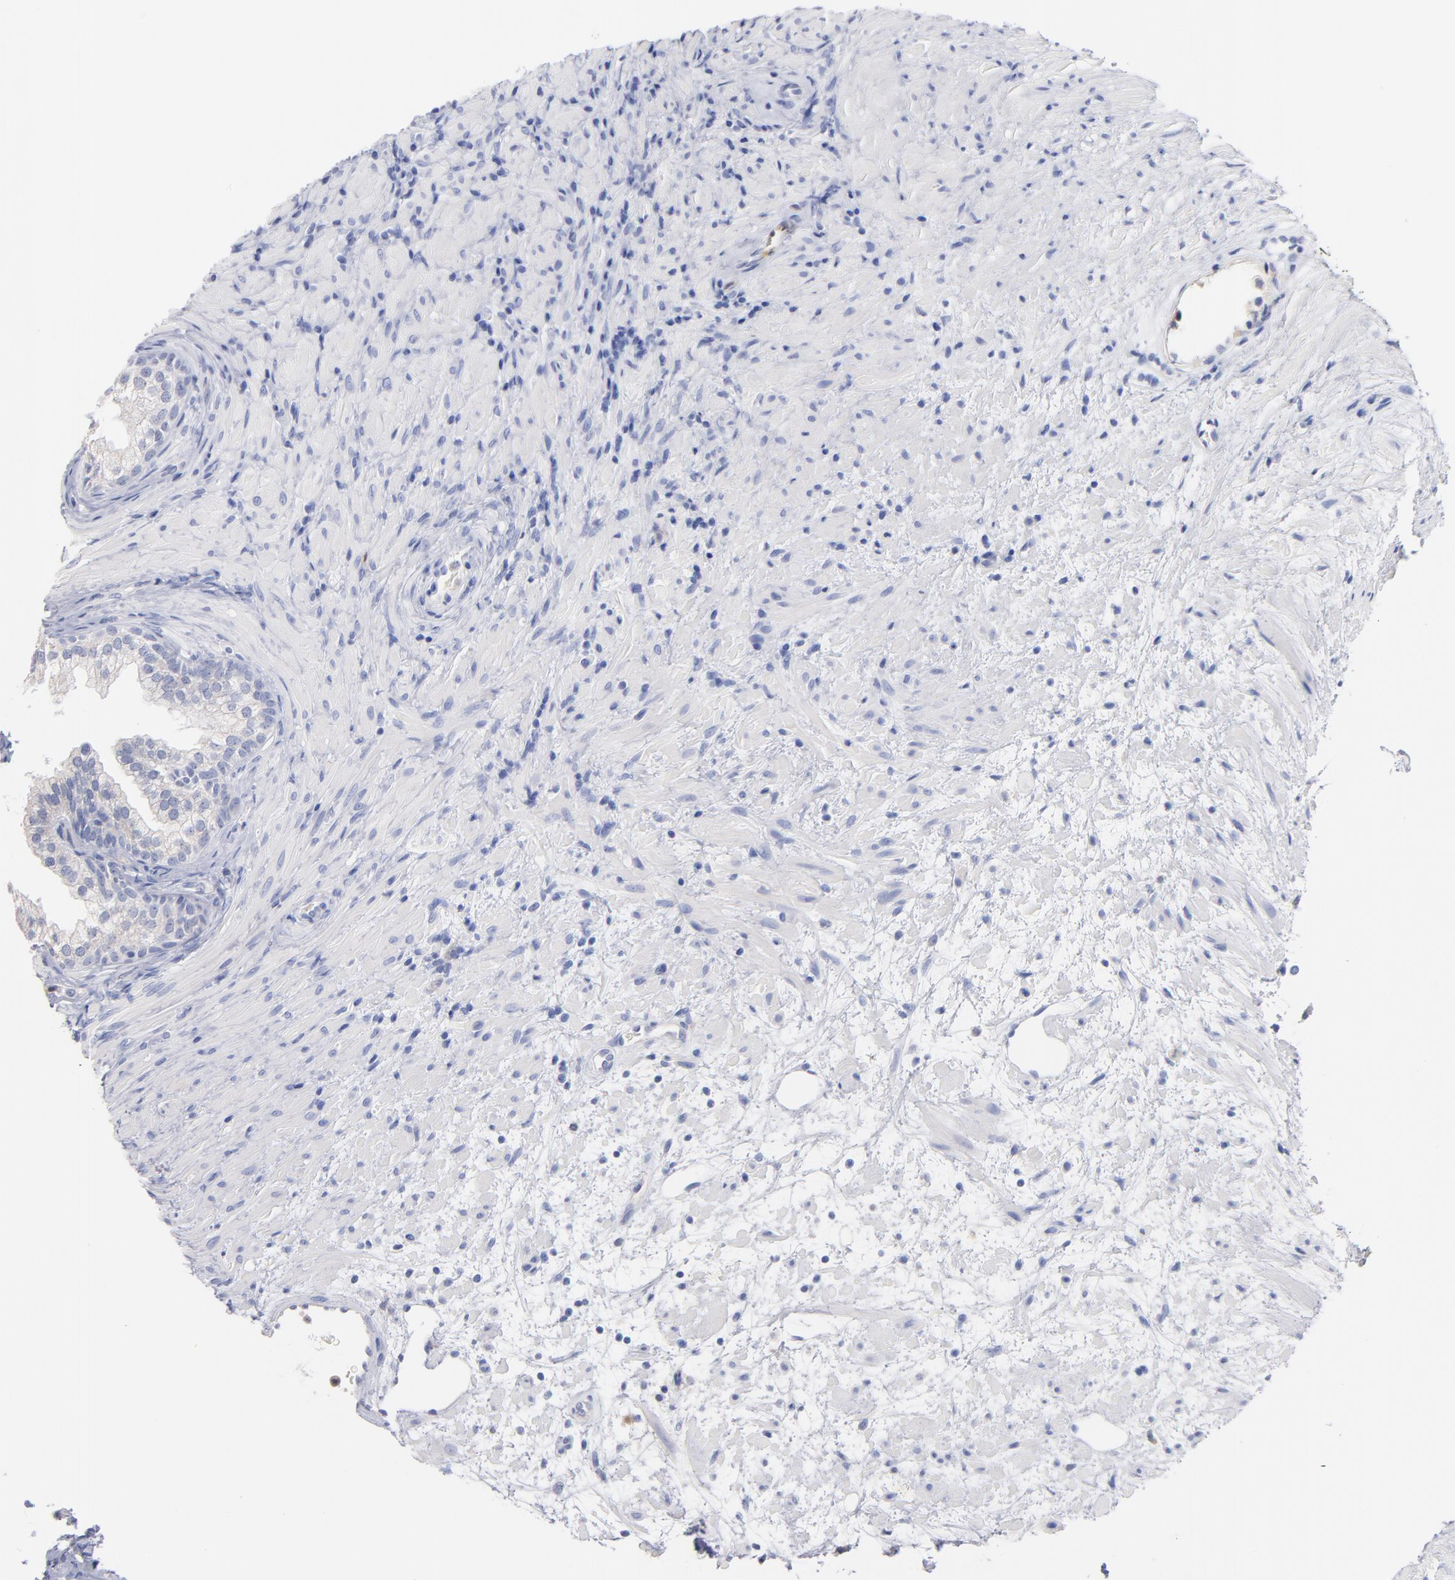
{"staining": {"intensity": "weak", "quantity": ">75%", "location": "cytoplasmic/membranous"}, "tissue": "prostate", "cell_type": "Glandular cells", "image_type": "normal", "snomed": [{"axis": "morphology", "description": "Normal tissue, NOS"}, {"axis": "topography", "description": "Prostate"}], "caption": "Glandular cells show low levels of weak cytoplasmic/membranous expression in approximately >75% of cells in benign prostate.", "gene": "BID", "patient": {"sex": "male", "age": 76}}